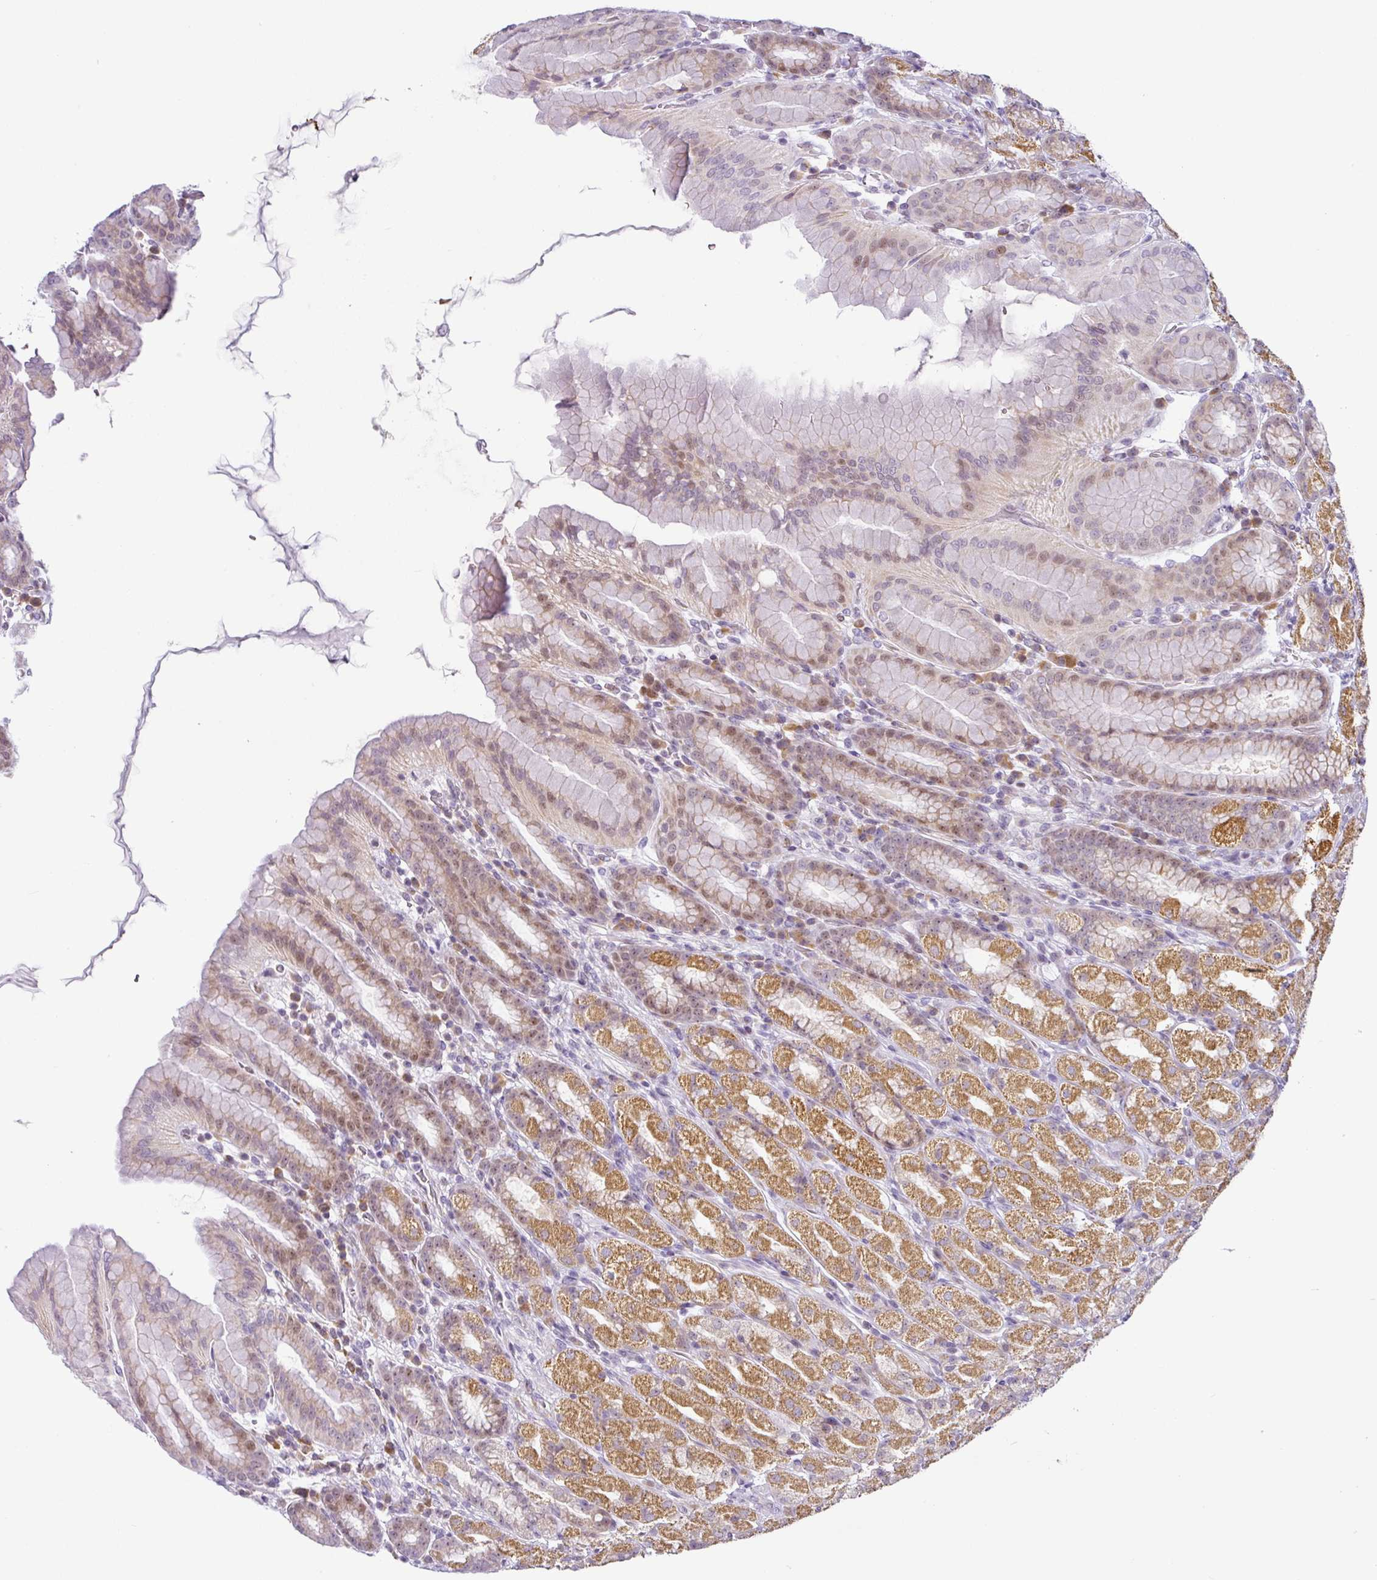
{"staining": {"intensity": "moderate", "quantity": "25%-75%", "location": "cytoplasmic/membranous,nuclear"}, "tissue": "stomach", "cell_type": "Glandular cells", "image_type": "normal", "snomed": [{"axis": "morphology", "description": "Normal tissue, NOS"}, {"axis": "topography", "description": "Stomach, upper"}, {"axis": "topography", "description": "Stomach"}], "caption": "The image reveals immunohistochemical staining of benign stomach. There is moderate cytoplasmic/membranous,nuclear expression is present in approximately 25%-75% of glandular cells. (DAB (3,3'-diaminobenzidine) IHC, brown staining for protein, blue staining for nuclei).", "gene": "NDUFB2", "patient": {"sex": "male", "age": 68}}